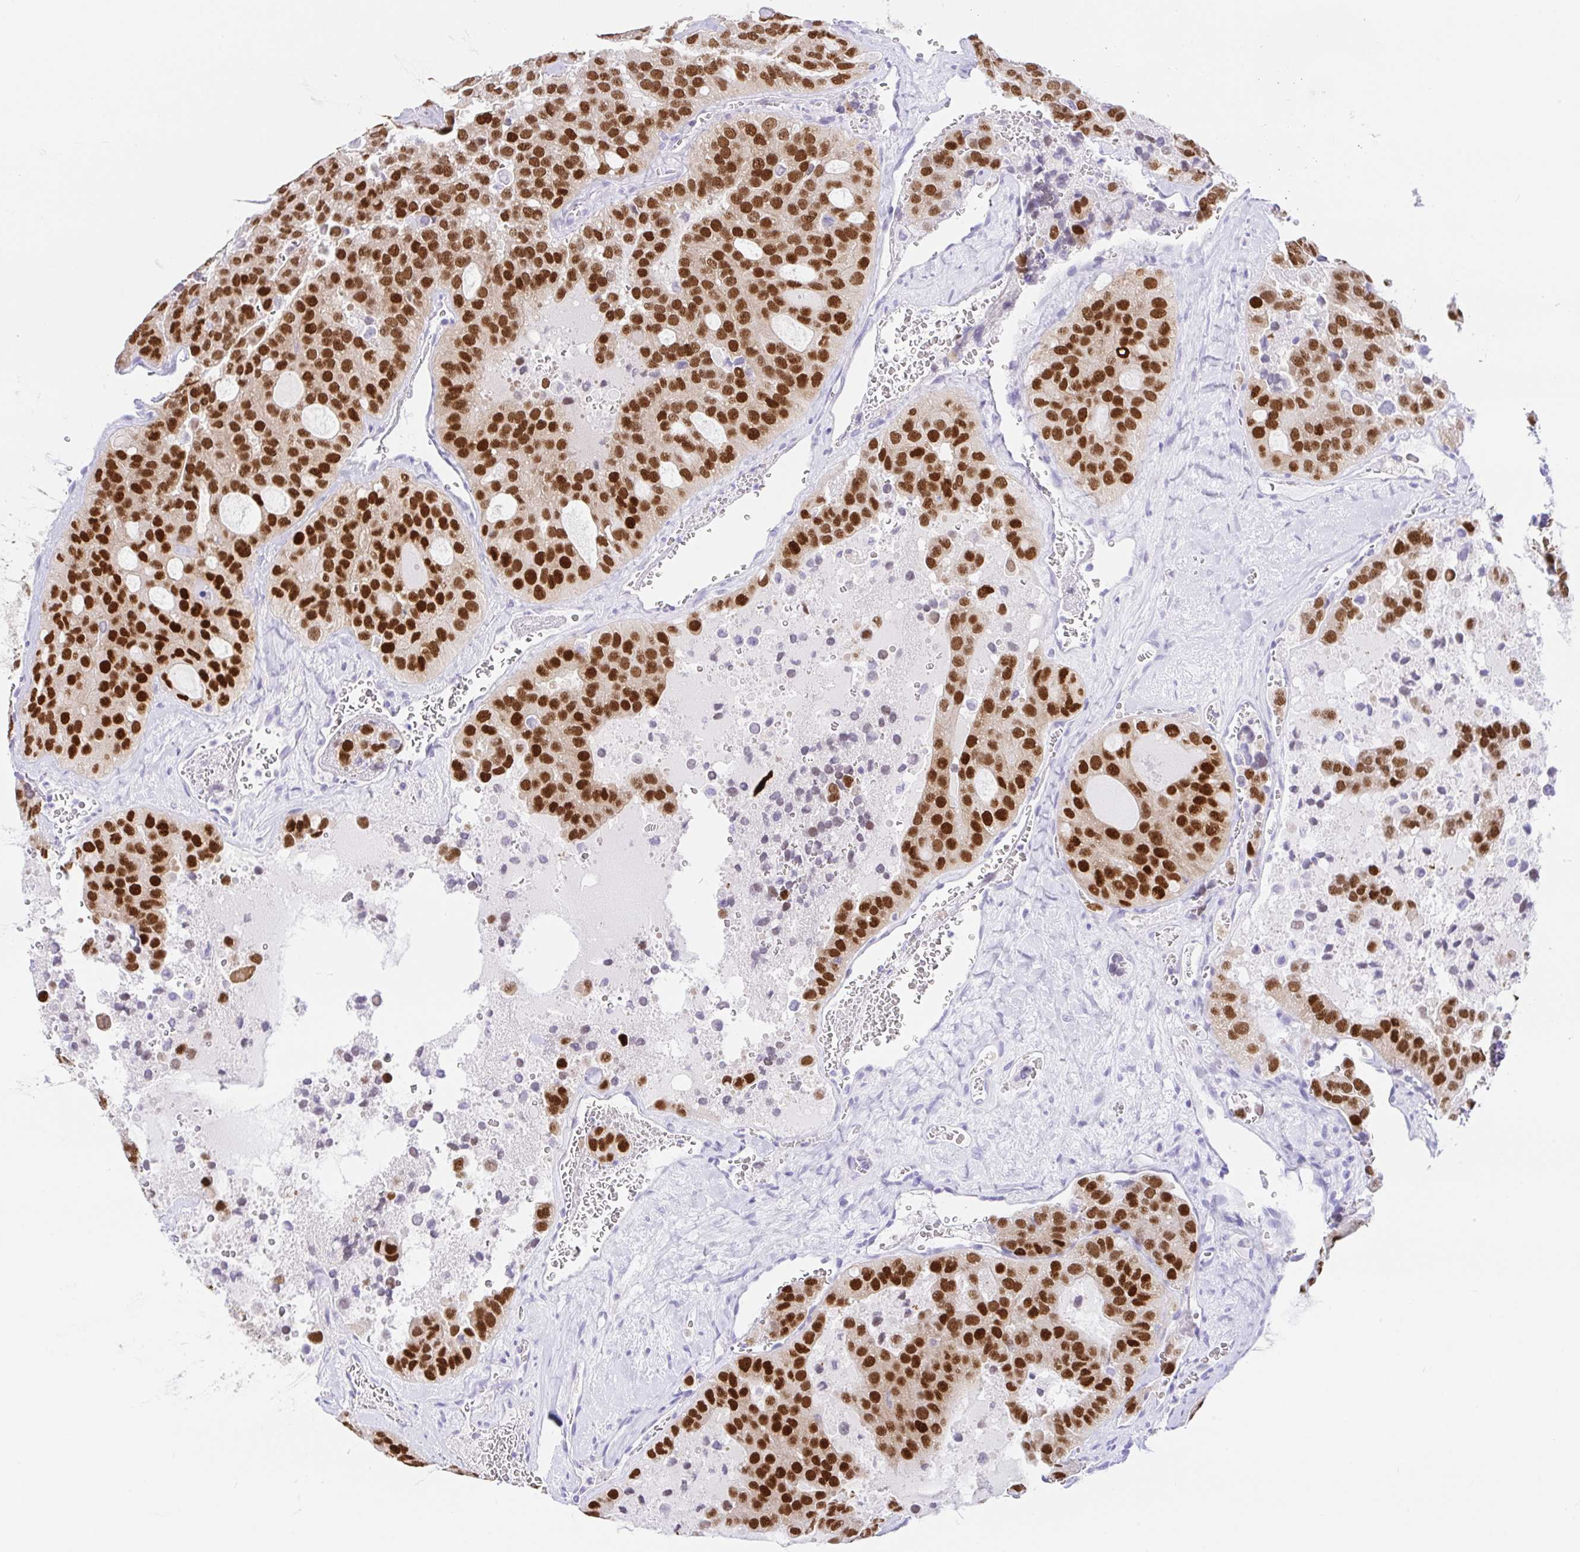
{"staining": {"intensity": "strong", "quantity": "25%-75%", "location": "nuclear"}, "tissue": "thyroid cancer", "cell_type": "Tumor cells", "image_type": "cancer", "snomed": [{"axis": "morphology", "description": "Follicular adenoma carcinoma, NOS"}, {"axis": "topography", "description": "Thyroid gland"}], "caption": "Follicular adenoma carcinoma (thyroid) was stained to show a protein in brown. There is high levels of strong nuclear staining in about 25%-75% of tumor cells.", "gene": "PAX8", "patient": {"sex": "male", "age": 75}}